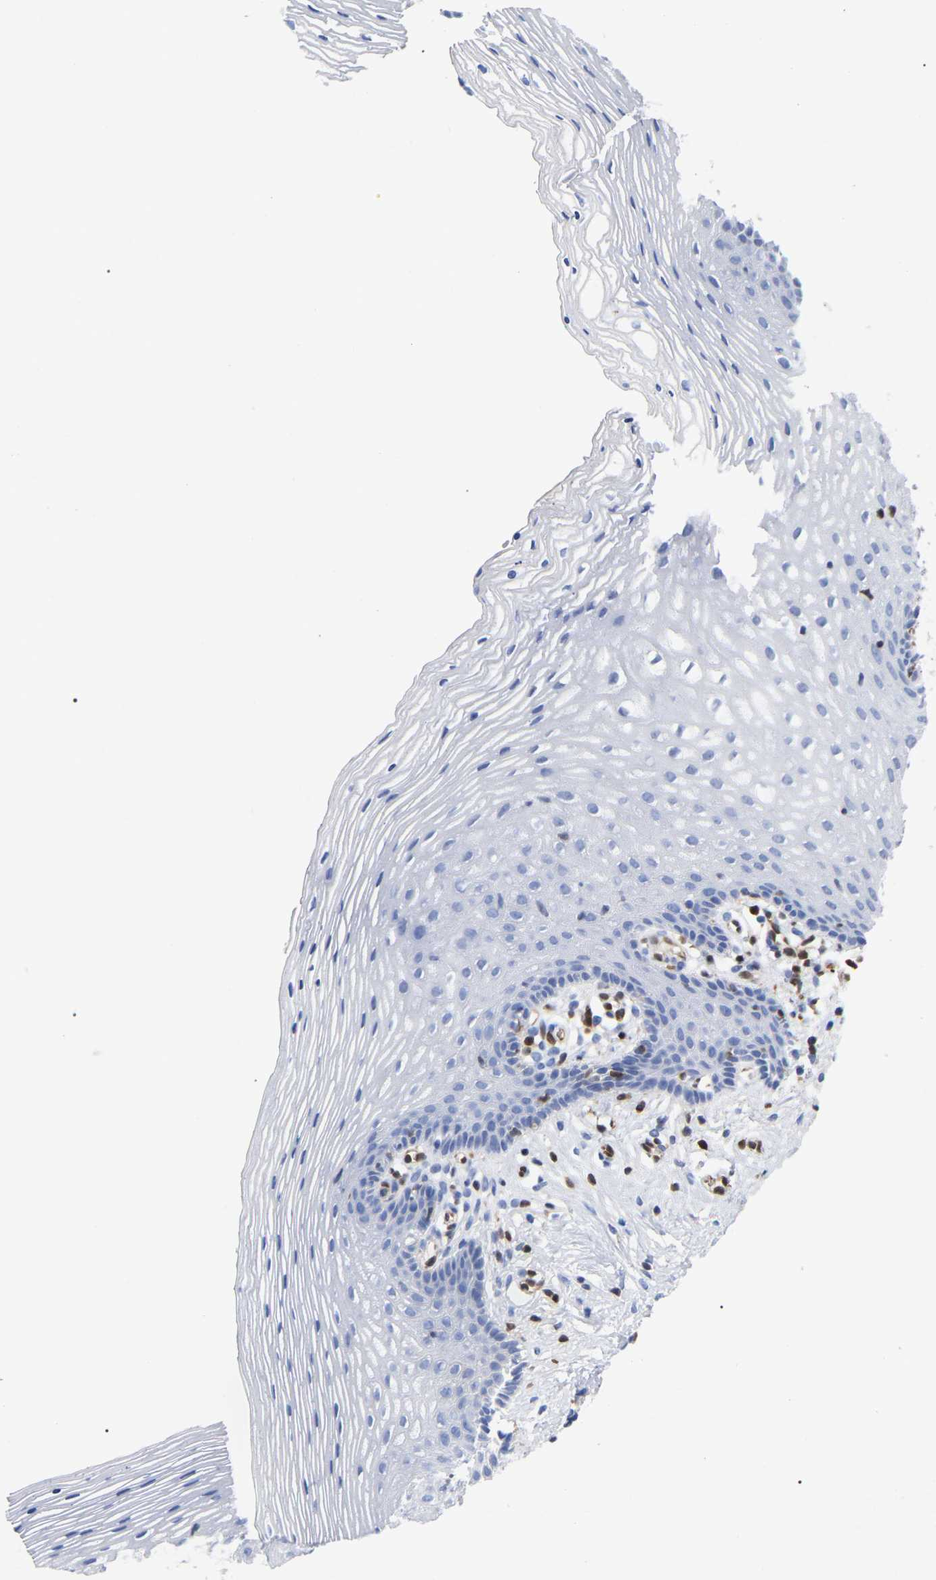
{"staining": {"intensity": "negative", "quantity": "none", "location": "none"}, "tissue": "vagina", "cell_type": "Squamous epithelial cells", "image_type": "normal", "snomed": [{"axis": "morphology", "description": "Normal tissue, NOS"}, {"axis": "topography", "description": "Vagina"}], "caption": "Immunohistochemistry micrograph of benign vagina: vagina stained with DAB (3,3'-diaminobenzidine) exhibits no significant protein positivity in squamous epithelial cells.", "gene": "GIMAP4", "patient": {"sex": "female", "age": 32}}